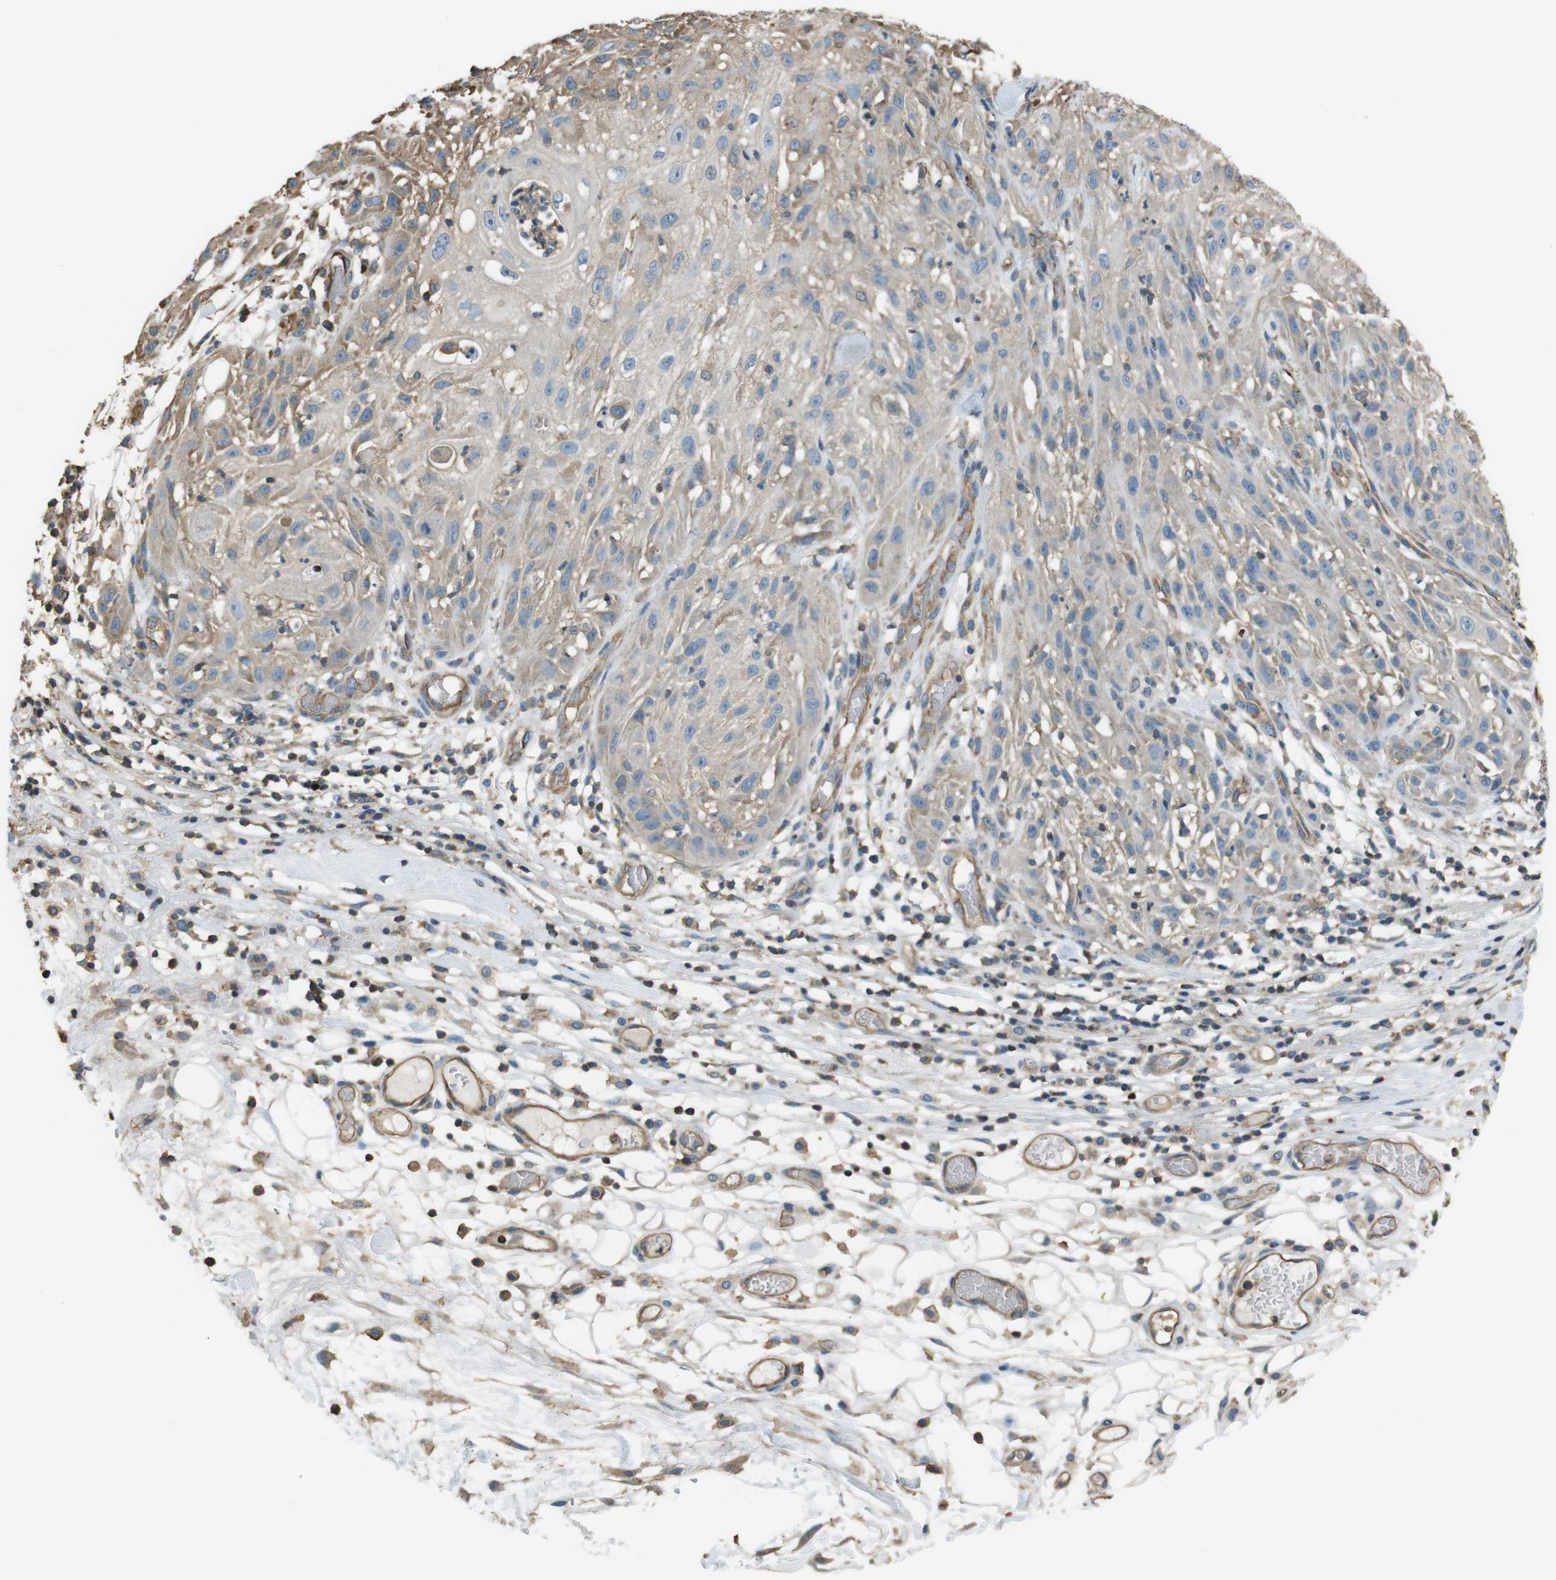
{"staining": {"intensity": "weak", "quantity": "25%-75%", "location": "cytoplasmic/membranous"}, "tissue": "skin cancer", "cell_type": "Tumor cells", "image_type": "cancer", "snomed": [{"axis": "morphology", "description": "Squamous cell carcinoma, NOS"}, {"axis": "topography", "description": "Skin"}], "caption": "Weak cytoplasmic/membranous expression is present in about 25%-75% of tumor cells in skin cancer (squamous cell carcinoma).", "gene": "FCAR", "patient": {"sex": "male", "age": 75}}